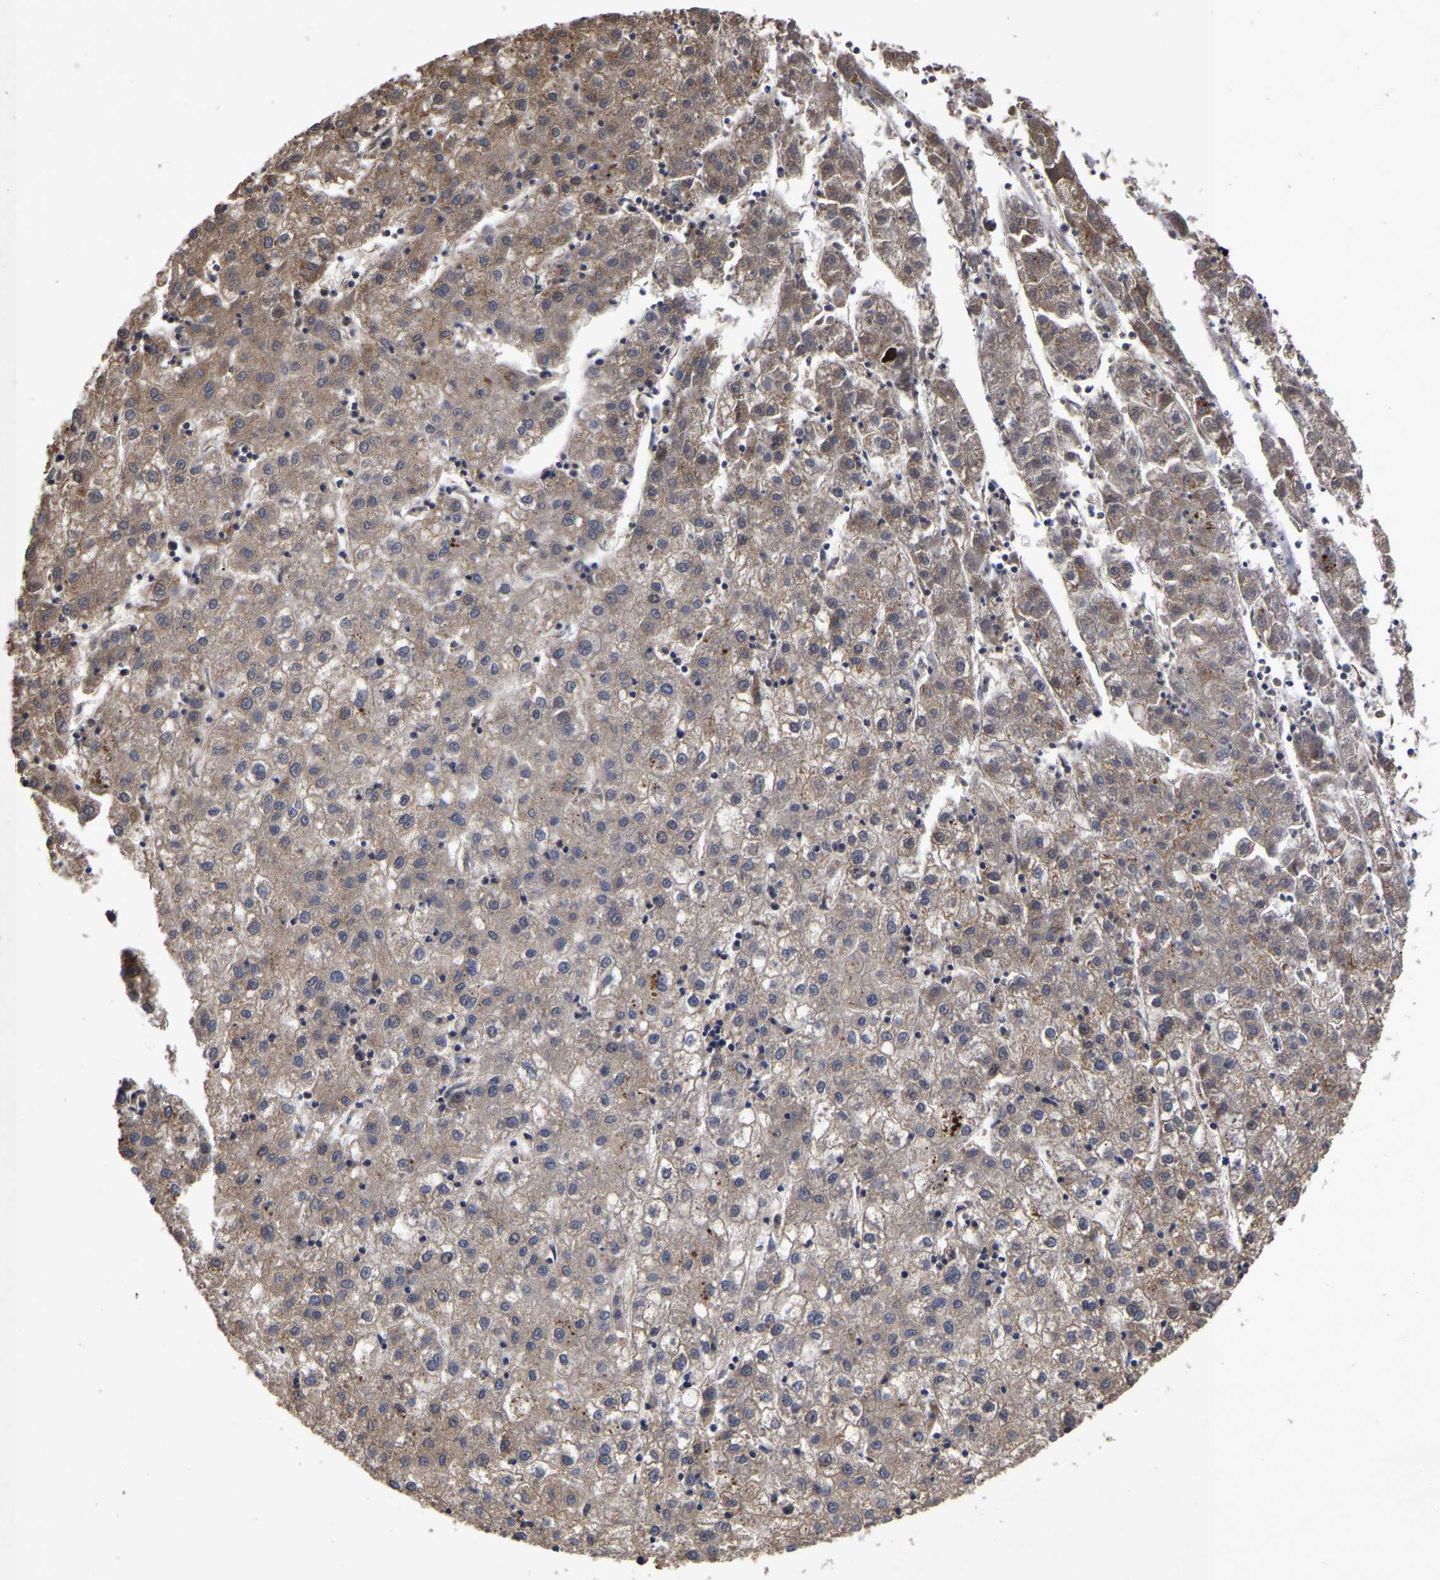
{"staining": {"intensity": "moderate", "quantity": ">75%", "location": "cytoplasmic/membranous"}, "tissue": "liver cancer", "cell_type": "Tumor cells", "image_type": "cancer", "snomed": [{"axis": "morphology", "description": "Carcinoma, Hepatocellular, NOS"}, {"axis": "topography", "description": "Liver"}], "caption": "Immunohistochemical staining of human liver cancer (hepatocellular carcinoma) reveals medium levels of moderate cytoplasmic/membranous positivity in about >75% of tumor cells.", "gene": "JUNB", "patient": {"sex": "male", "age": 72}}